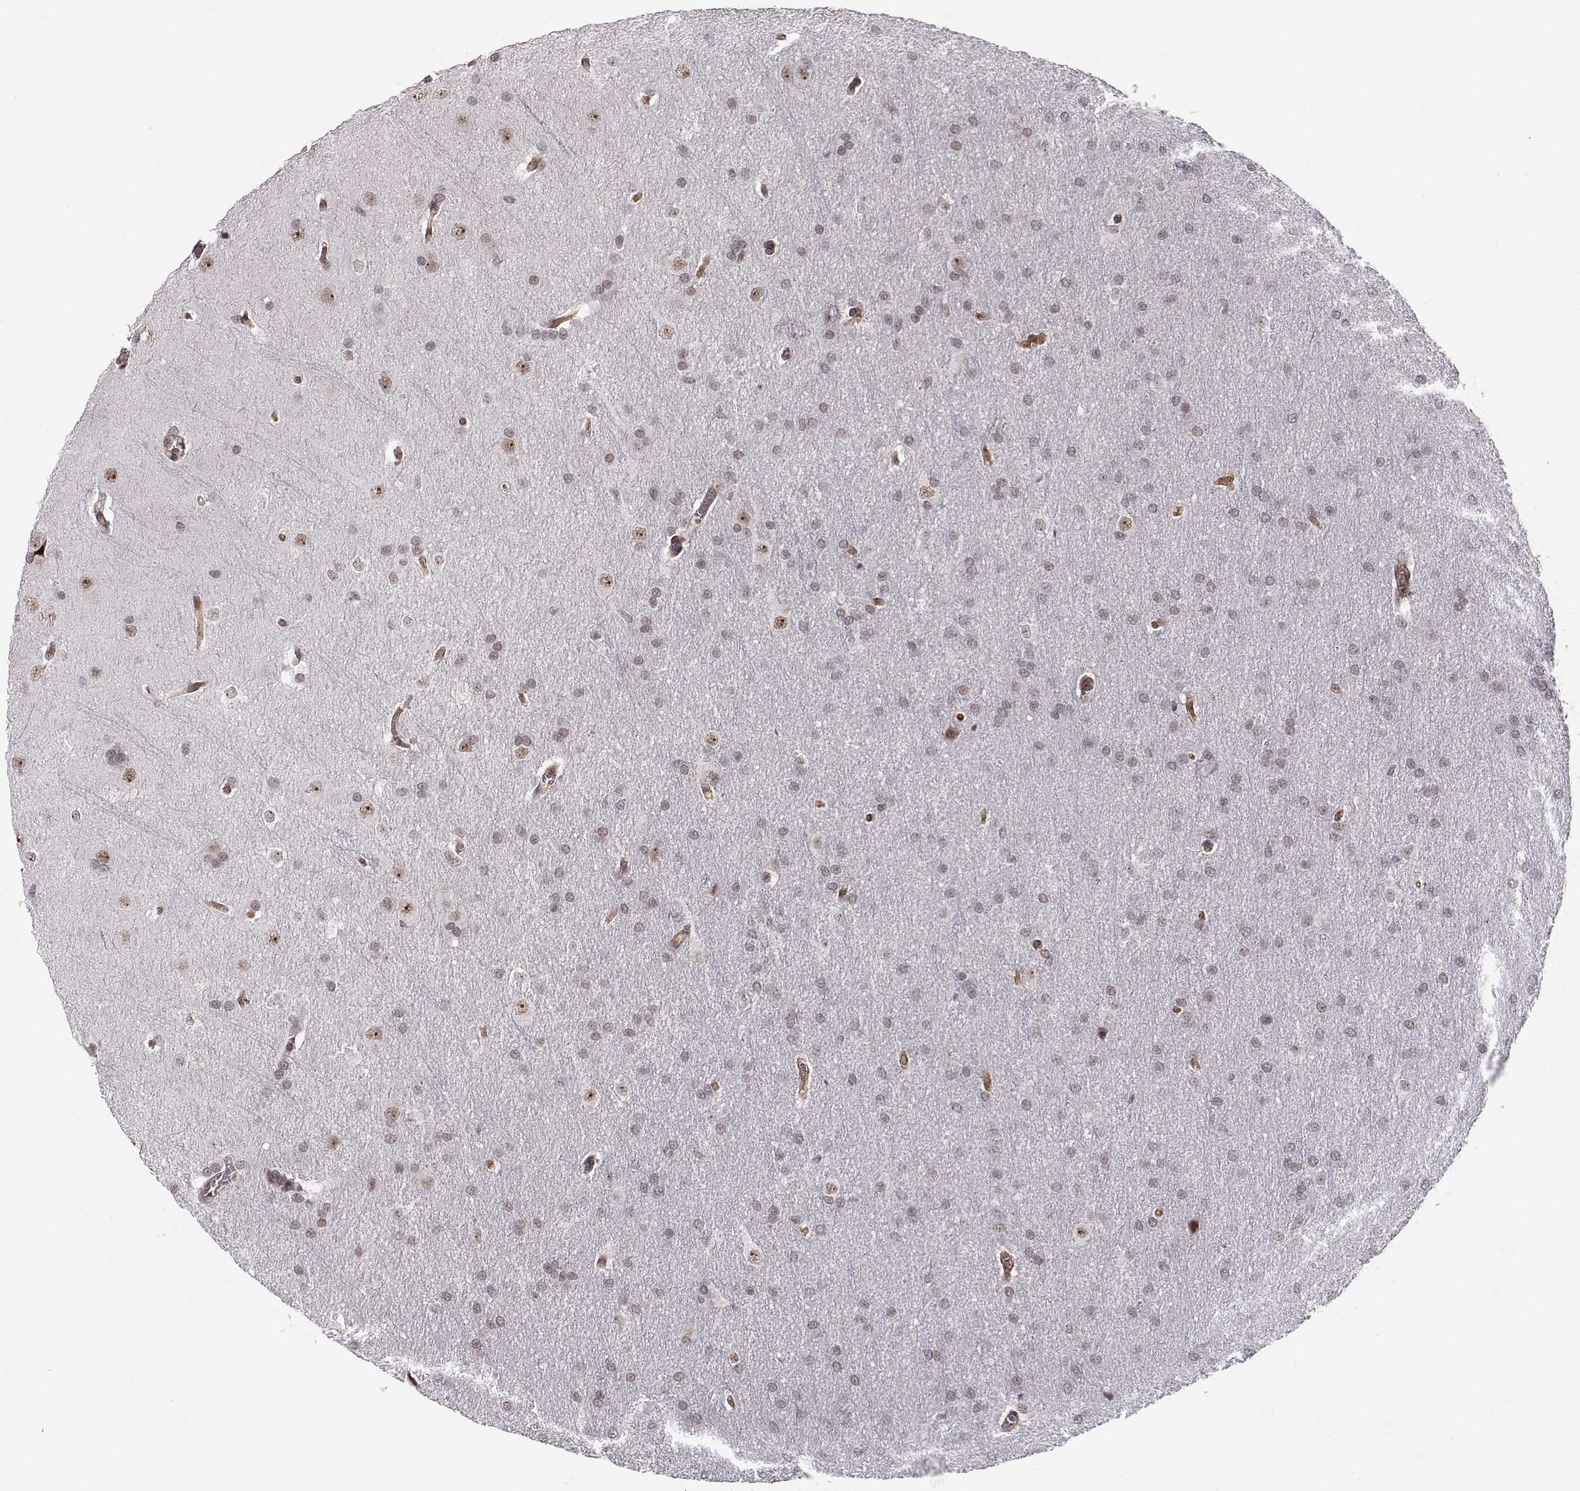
{"staining": {"intensity": "weak", "quantity": ">75%", "location": "nuclear"}, "tissue": "glioma", "cell_type": "Tumor cells", "image_type": "cancer", "snomed": [{"axis": "morphology", "description": "Glioma, malignant, Low grade"}, {"axis": "topography", "description": "Brain"}], "caption": "Tumor cells show low levels of weak nuclear staining in about >75% of cells in malignant low-grade glioma. Using DAB (brown) and hematoxylin (blue) stains, captured at high magnification using brightfield microscopy.", "gene": "CIR1", "patient": {"sex": "female", "age": 32}}